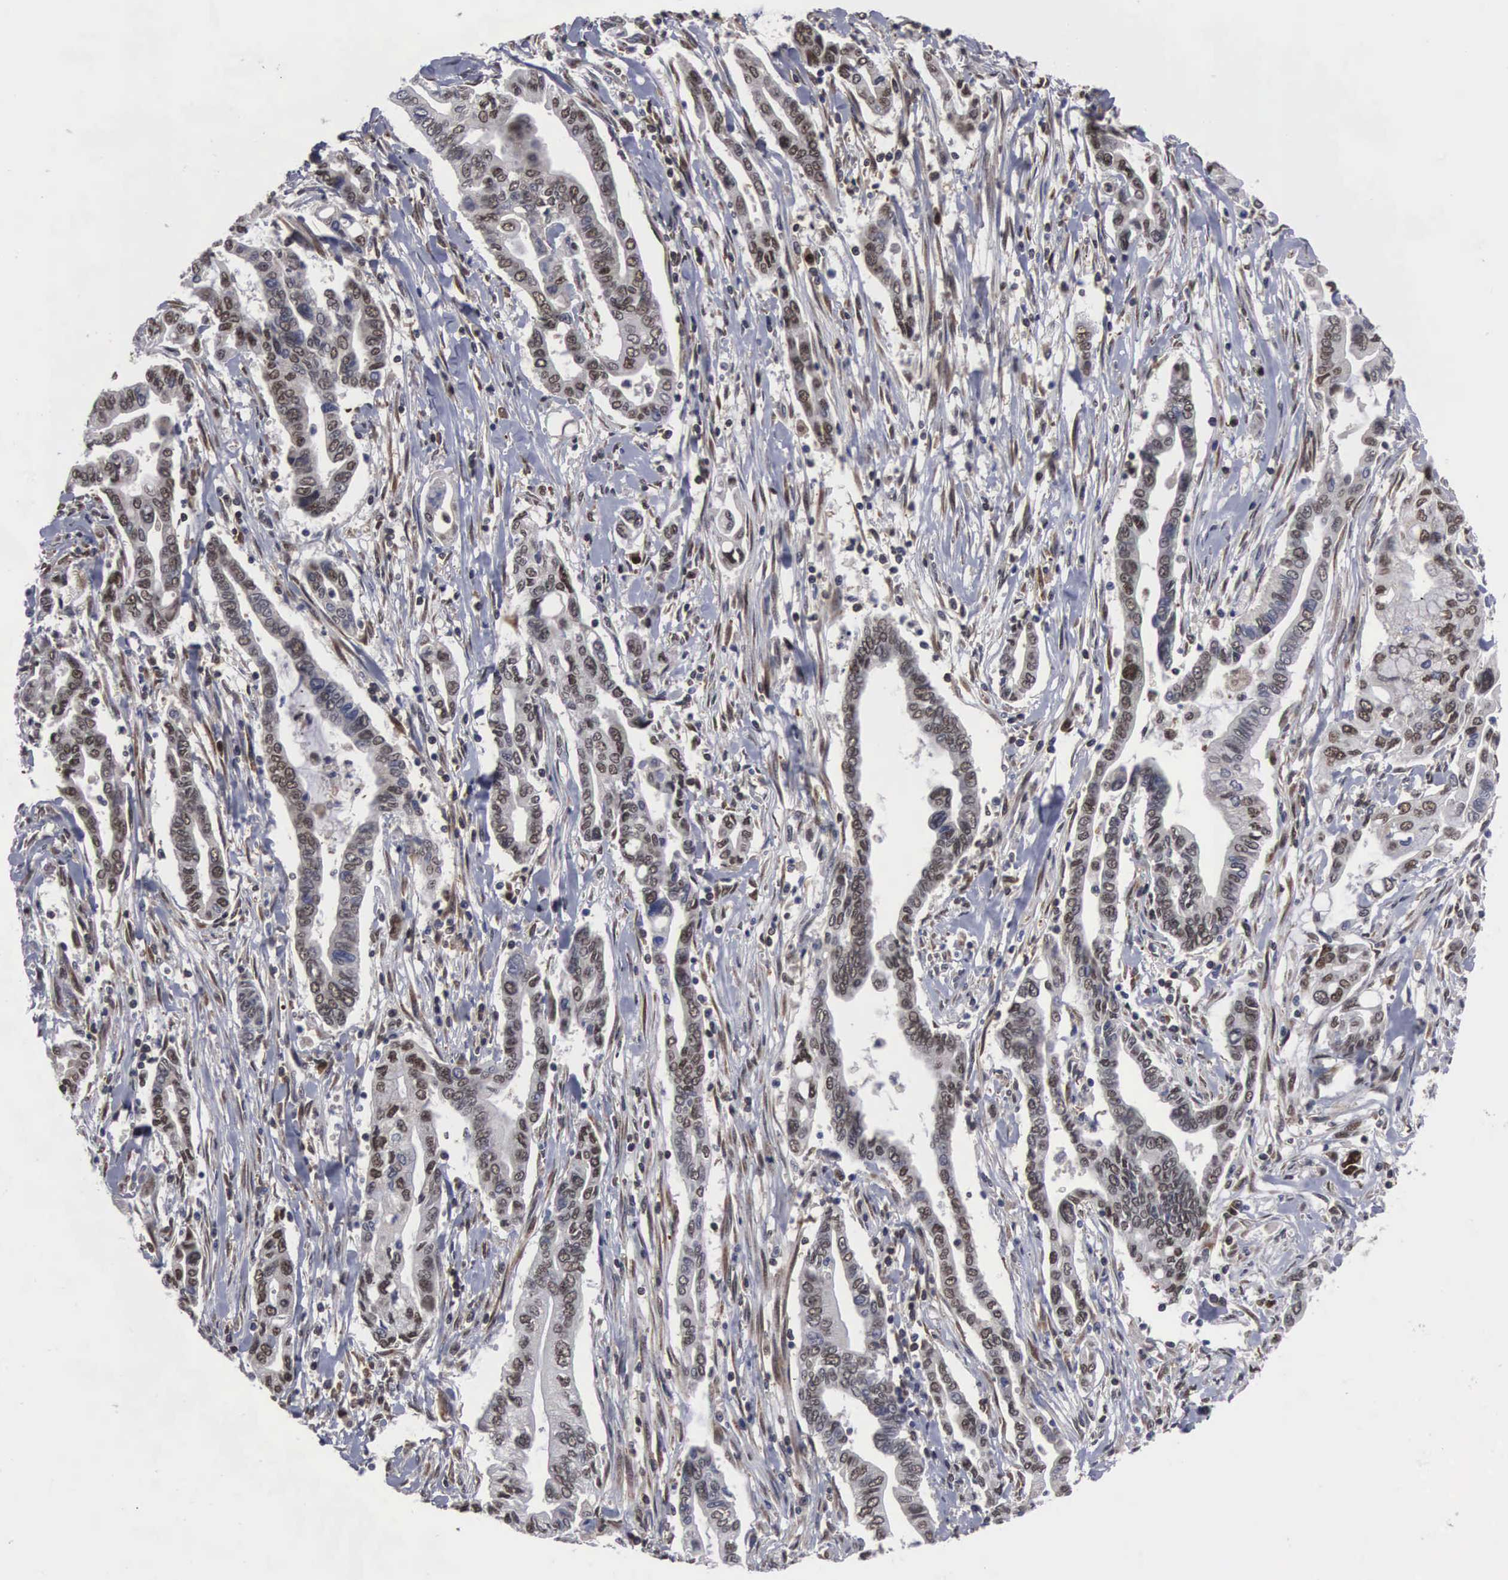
{"staining": {"intensity": "strong", "quantity": "25%-75%", "location": "cytoplasmic/membranous,nuclear"}, "tissue": "pancreatic cancer", "cell_type": "Tumor cells", "image_type": "cancer", "snomed": [{"axis": "morphology", "description": "Adenocarcinoma, NOS"}, {"axis": "topography", "description": "Pancreas"}], "caption": "Adenocarcinoma (pancreatic) stained with a protein marker displays strong staining in tumor cells.", "gene": "TRMT5", "patient": {"sex": "female", "age": 57}}